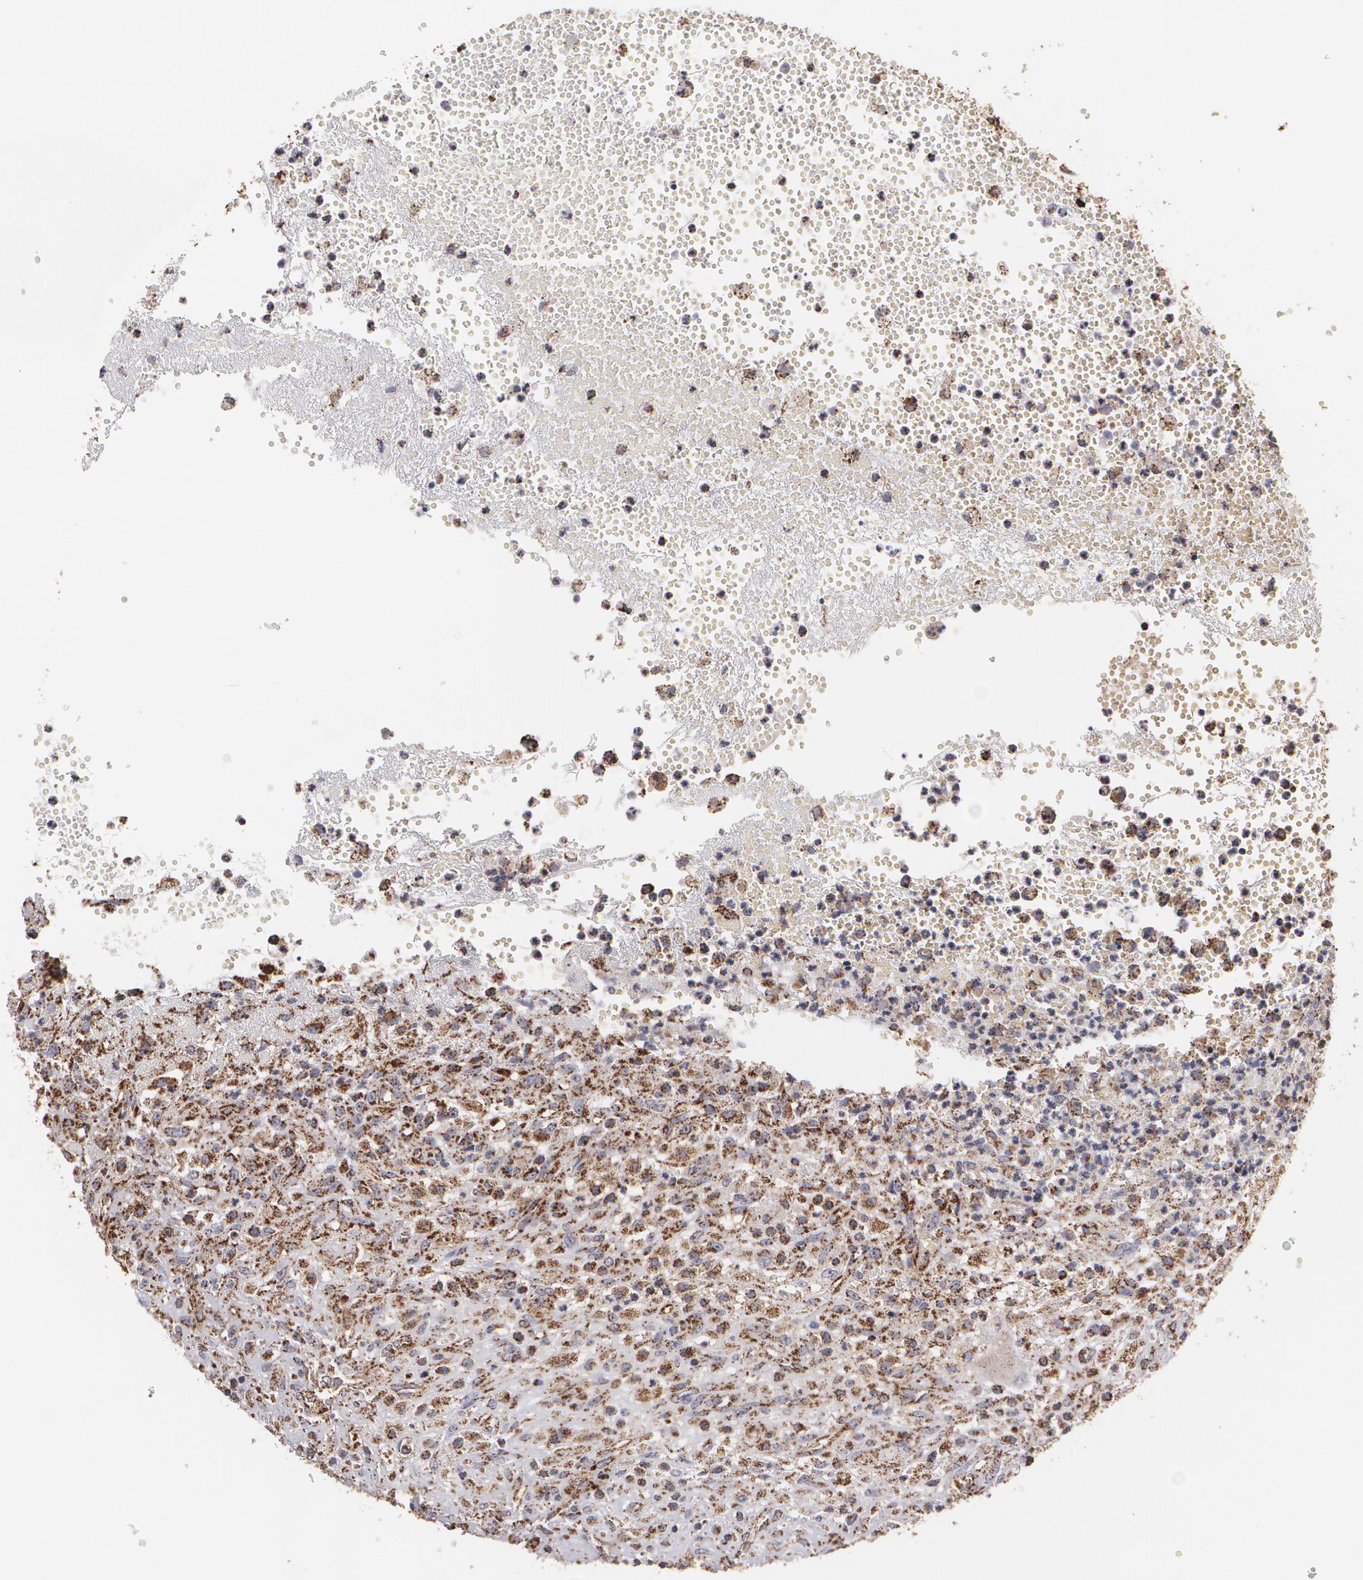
{"staining": {"intensity": "moderate", "quantity": ">75%", "location": "cytoplasmic/membranous"}, "tissue": "glioma", "cell_type": "Tumor cells", "image_type": "cancer", "snomed": [{"axis": "morphology", "description": "Glioma, malignant, High grade"}, {"axis": "topography", "description": "Brain"}], "caption": "An immunohistochemistry micrograph of neoplastic tissue is shown. Protein staining in brown highlights moderate cytoplasmic/membranous positivity in malignant glioma (high-grade) within tumor cells.", "gene": "HSPD1", "patient": {"sex": "male", "age": 66}}